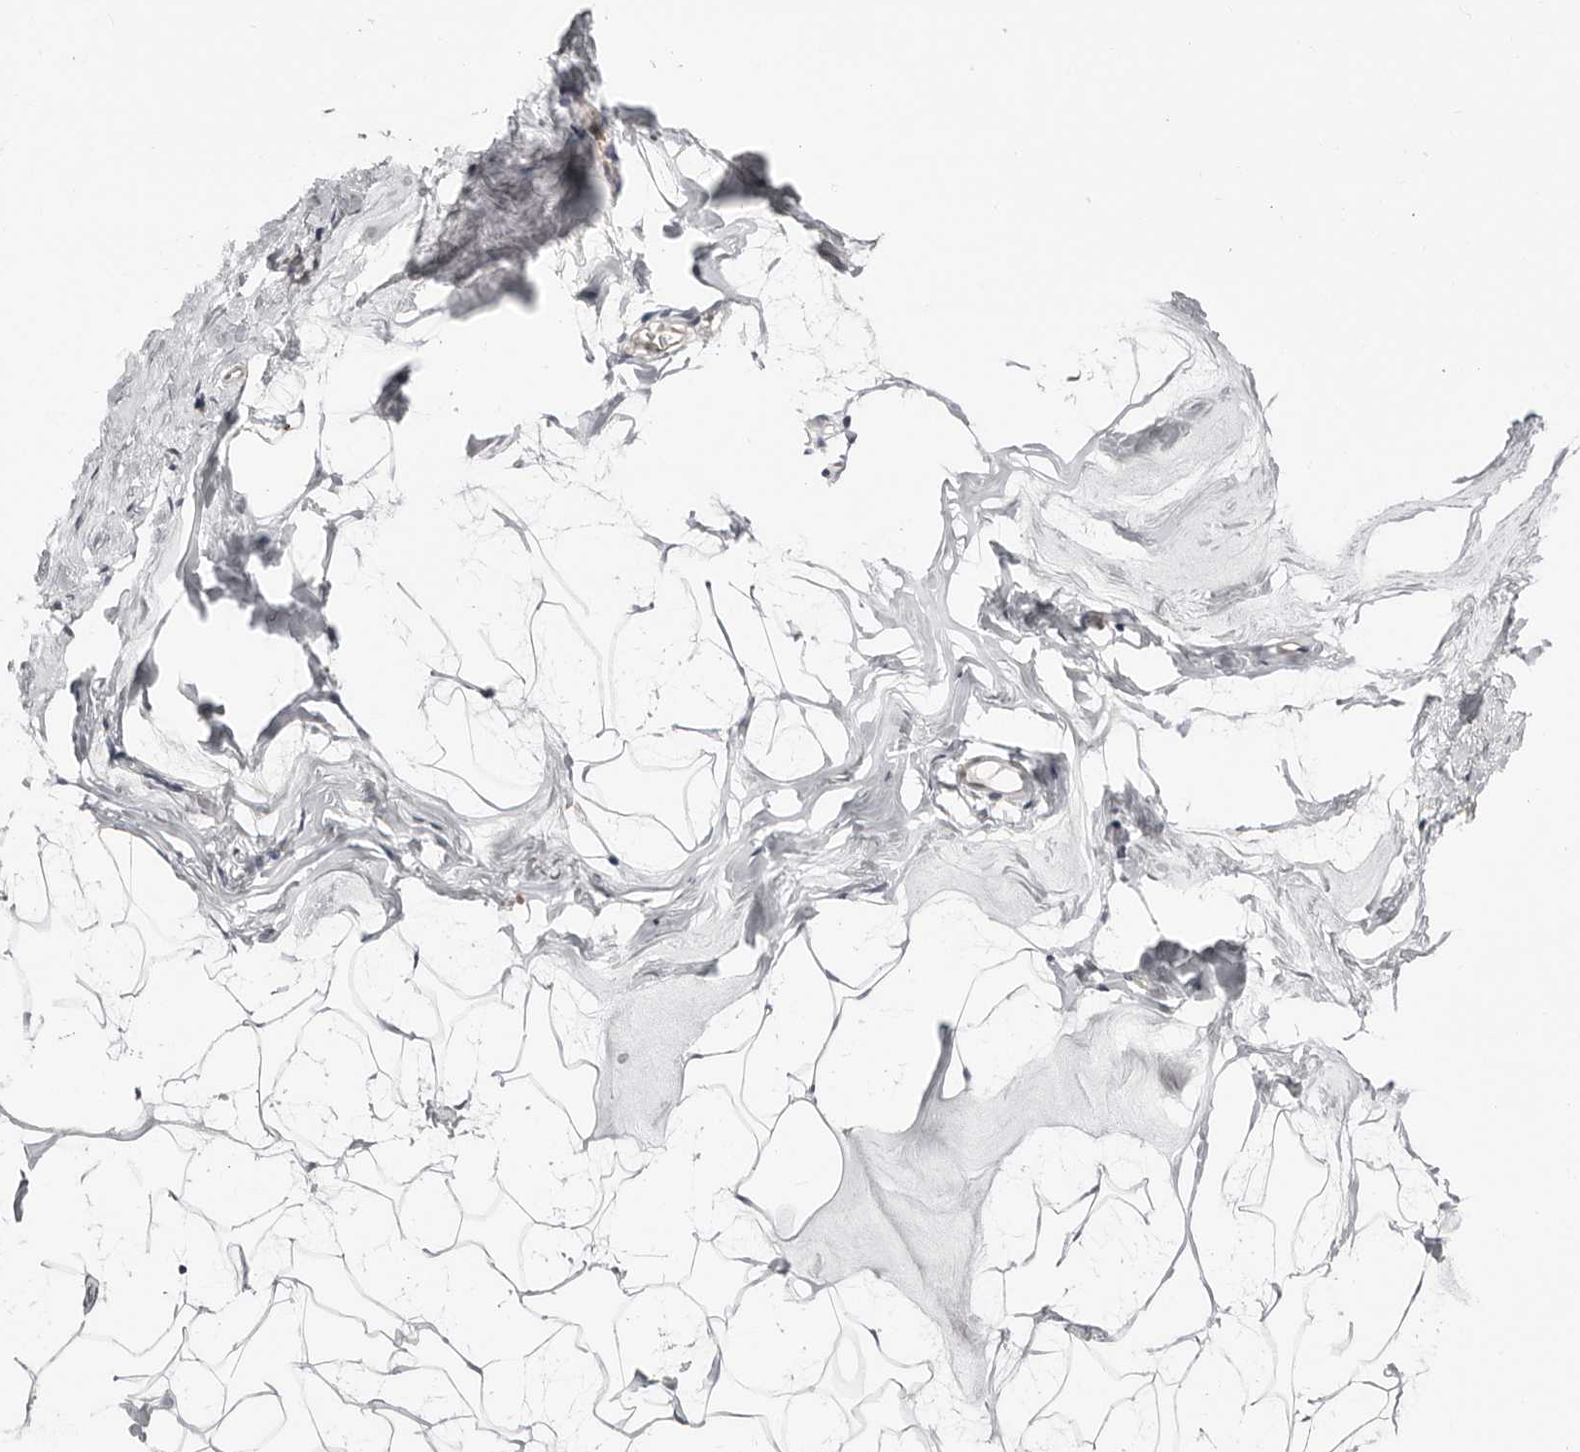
{"staining": {"intensity": "negative", "quantity": "none", "location": "none"}, "tissue": "breast", "cell_type": "Adipocytes", "image_type": "normal", "snomed": [{"axis": "morphology", "description": "Normal tissue, NOS"}, {"axis": "morphology", "description": "Lobular carcinoma"}, {"axis": "topography", "description": "Breast"}], "caption": "Immunohistochemistry (IHC) of benign breast displays no staining in adipocytes. Brightfield microscopy of IHC stained with DAB (brown) and hematoxylin (blue), captured at high magnification.", "gene": "ASRGL1", "patient": {"sex": "female", "age": 62}}